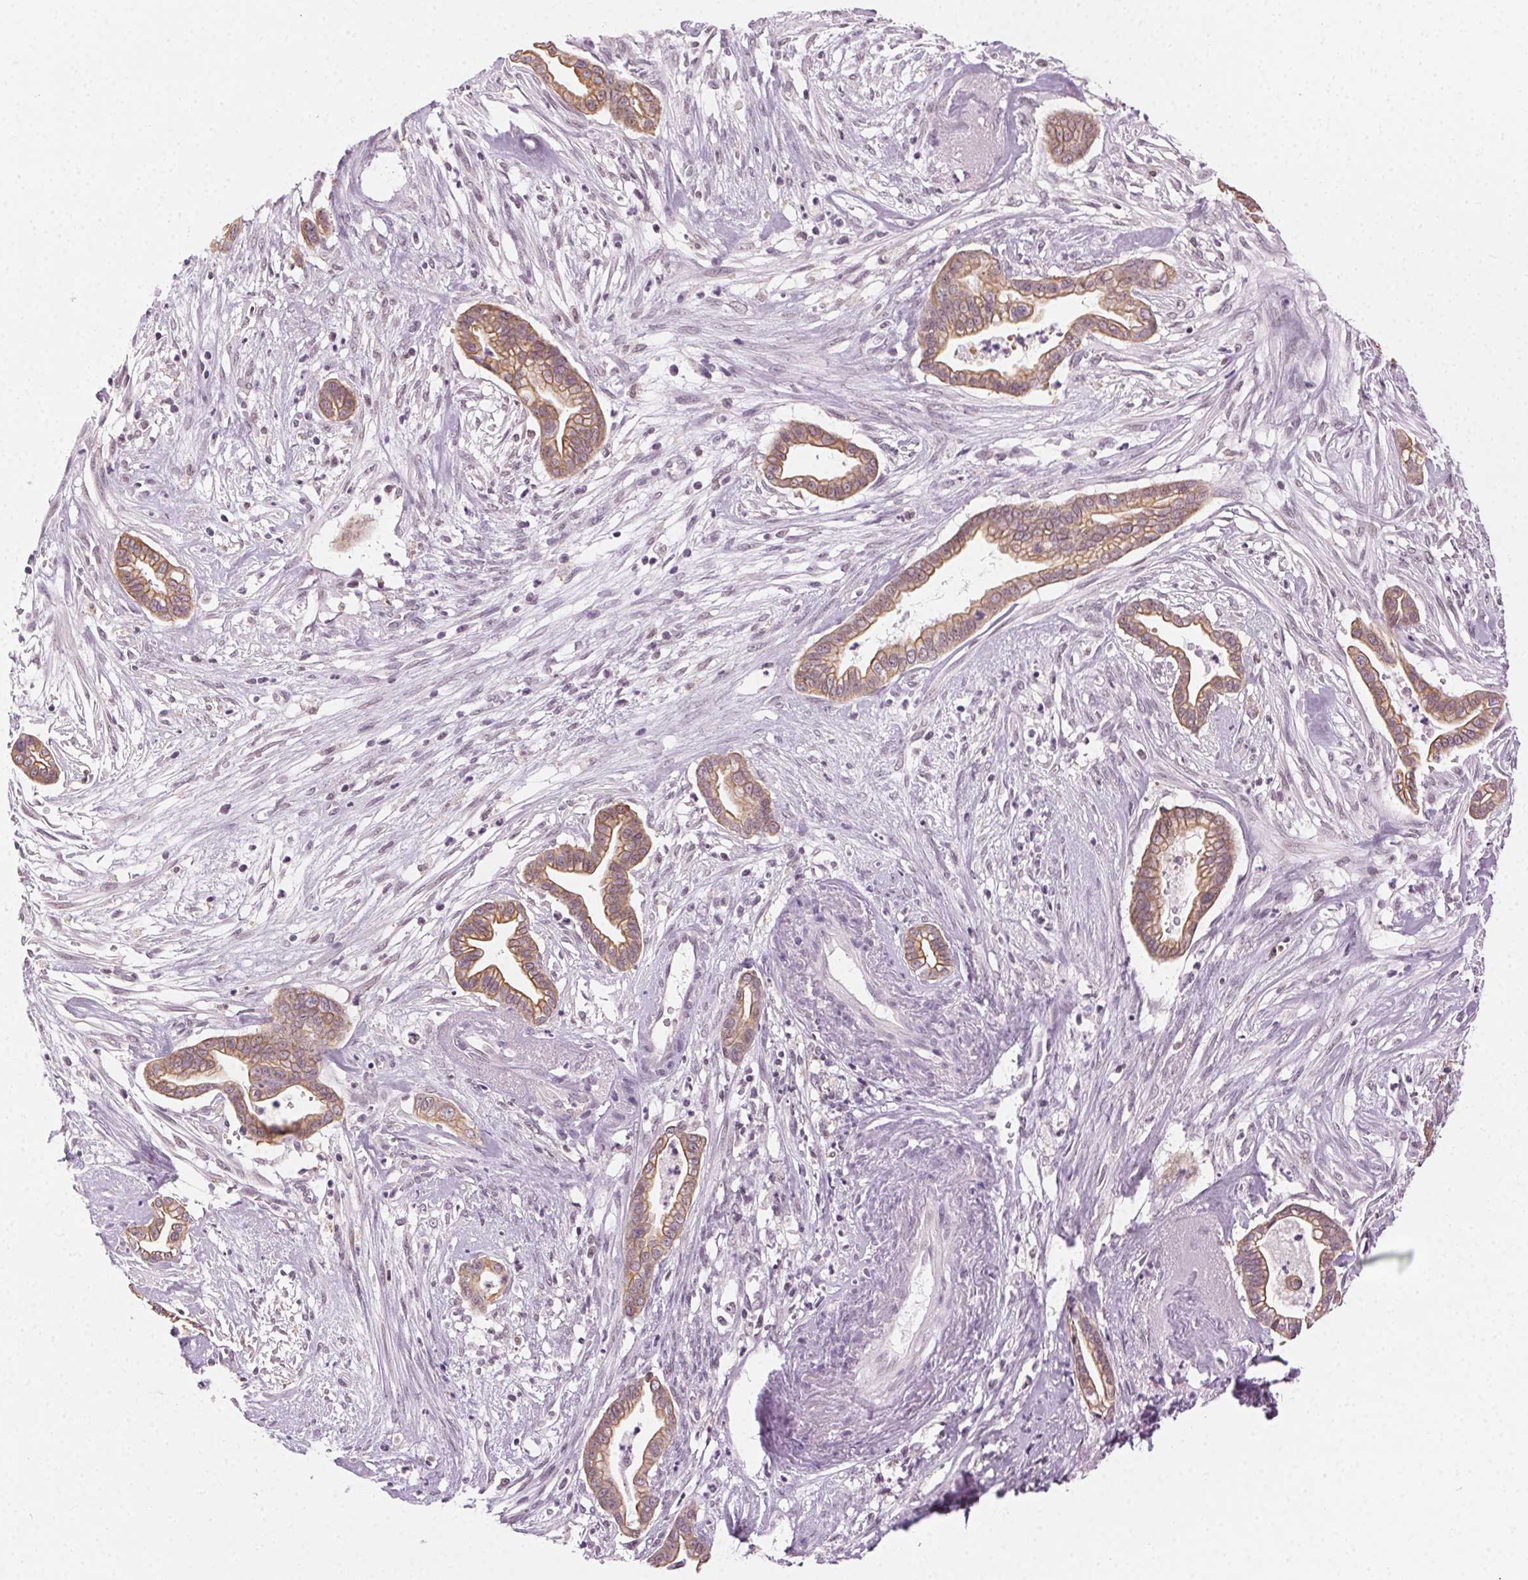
{"staining": {"intensity": "moderate", "quantity": ">75%", "location": "cytoplasmic/membranous"}, "tissue": "cervical cancer", "cell_type": "Tumor cells", "image_type": "cancer", "snomed": [{"axis": "morphology", "description": "Adenocarcinoma, NOS"}, {"axis": "topography", "description": "Cervix"}], "caption": "The photomicrograph displays staining of cervical cancer (adenocarcinoma), revealing moderate cytoplasmic/membranous protein positivity (brown color) within tumor cells.", "gene": "AIF1L", "patient": {"sex": "female", "age": 62}}